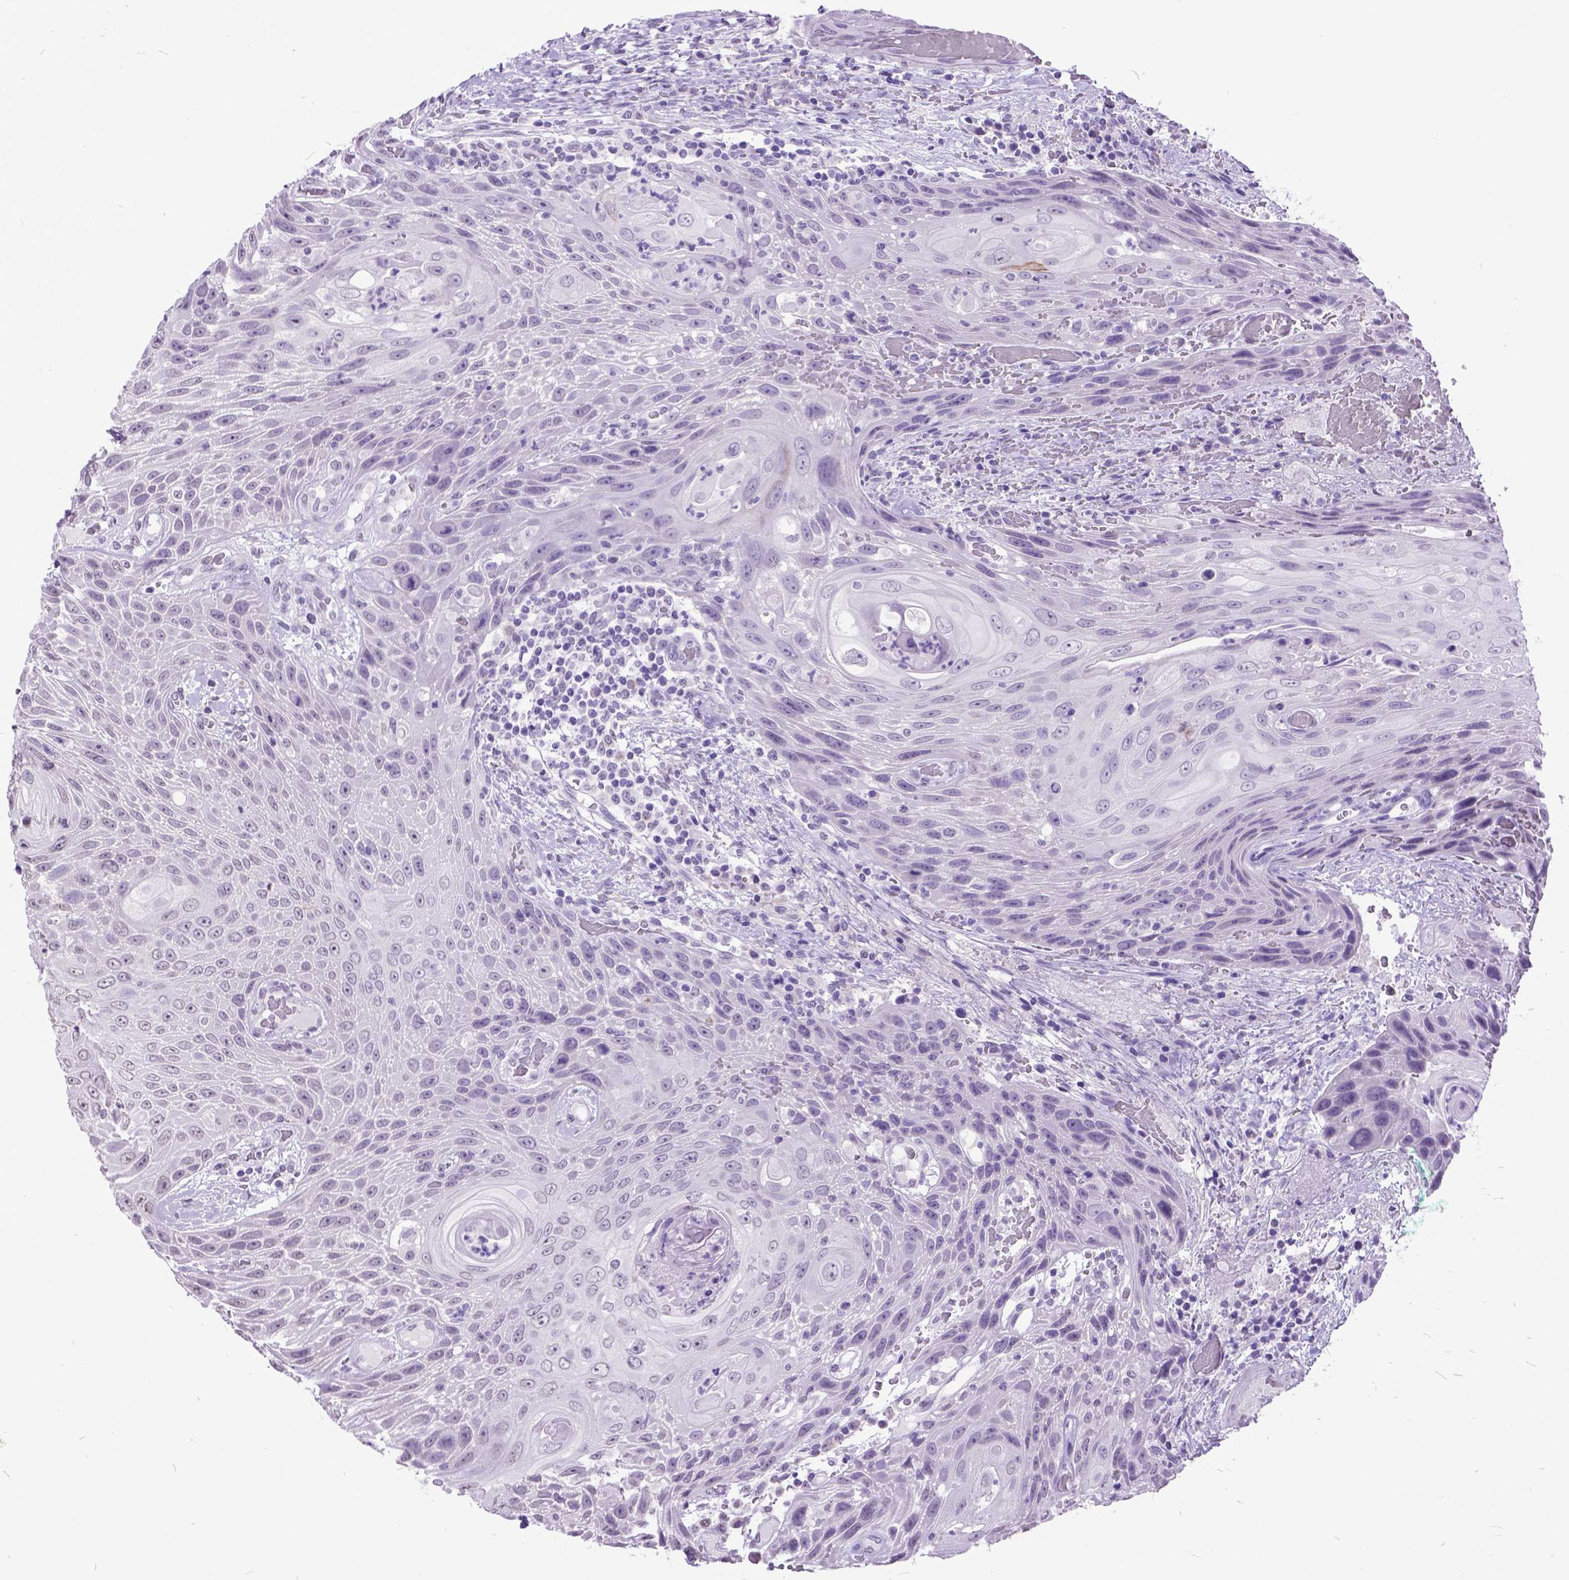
{"staining": {"intensity": "negative", "quantity": "none", "location": "none"}, "tissue": "head and neck cancer", "cell_type": "Tumor cells", "image_type": "cancer", "snomed": [{"axis": "morphology", "description": "Squamous cell carcinoma, NOS"}, {"axis": "topography", "description": "Head-Neck"}], "caption": "The immunohistochemistry image has no significant positivity in tumor cells of head and neck cancer tissue. (DAB (3,3'-diaminobenzidine) immunohistochemistry (IHC) with hematoxylin counter stain).", "gene": "MARCHF10", "patient": {"sex": "male", "age": 69}}